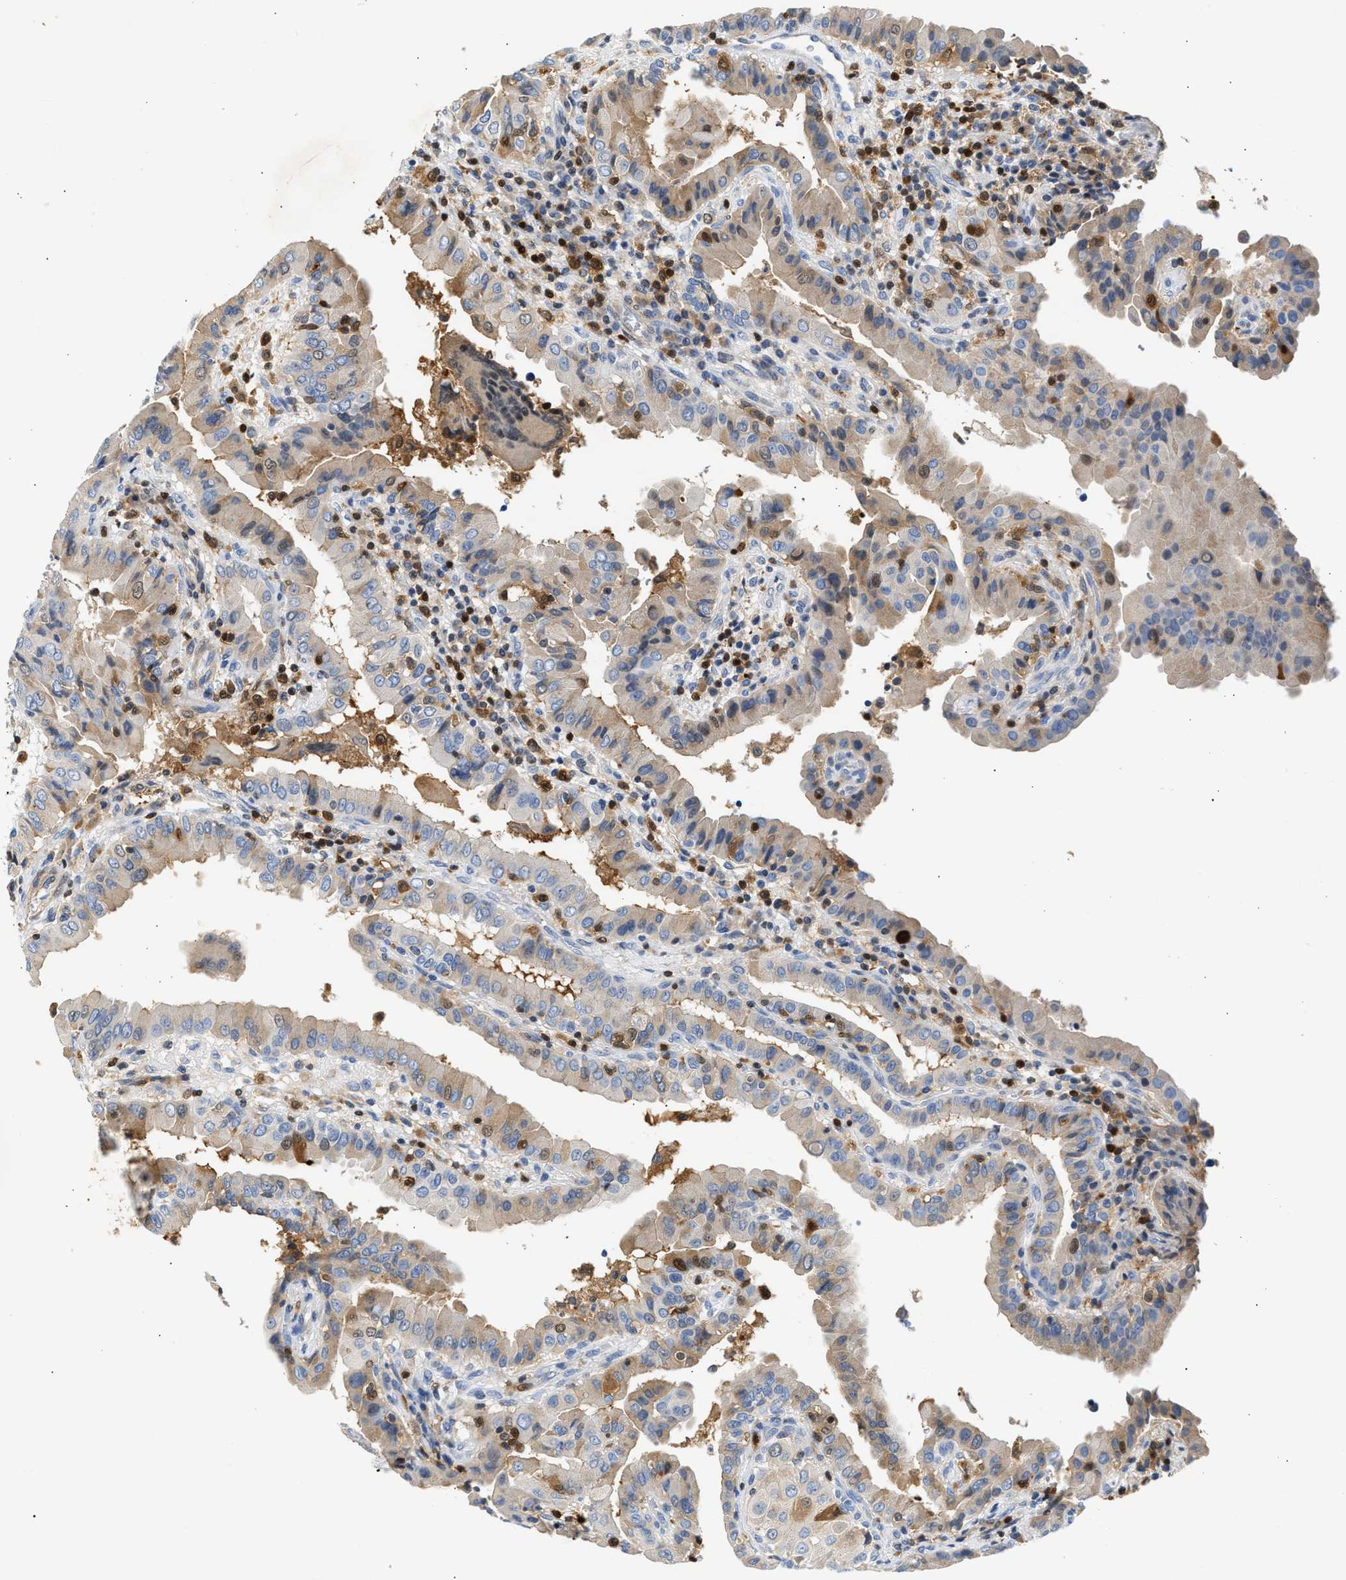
{"staining": {"intensity": "weak", "quantity": ">75%", "location": "cytoplasmic/membranous"}, "tissue": "thyroid cancer", "cell_type": "Tumor cells", "image_type": "cancer", "snomed": [{"axis": "morphology", "description": "Papillary adenocarcinoma, NOS"}, {"axis": "topography", "description": "Thyroid gland"}], "caption": "A histopathology image of human thyroid cancer stained for a protein demonstrates weak cytoplasmic/membranous brown staining in tumor cells.", "gene": "SLIT2", "patient": {"sex": "male", "age": 33}}